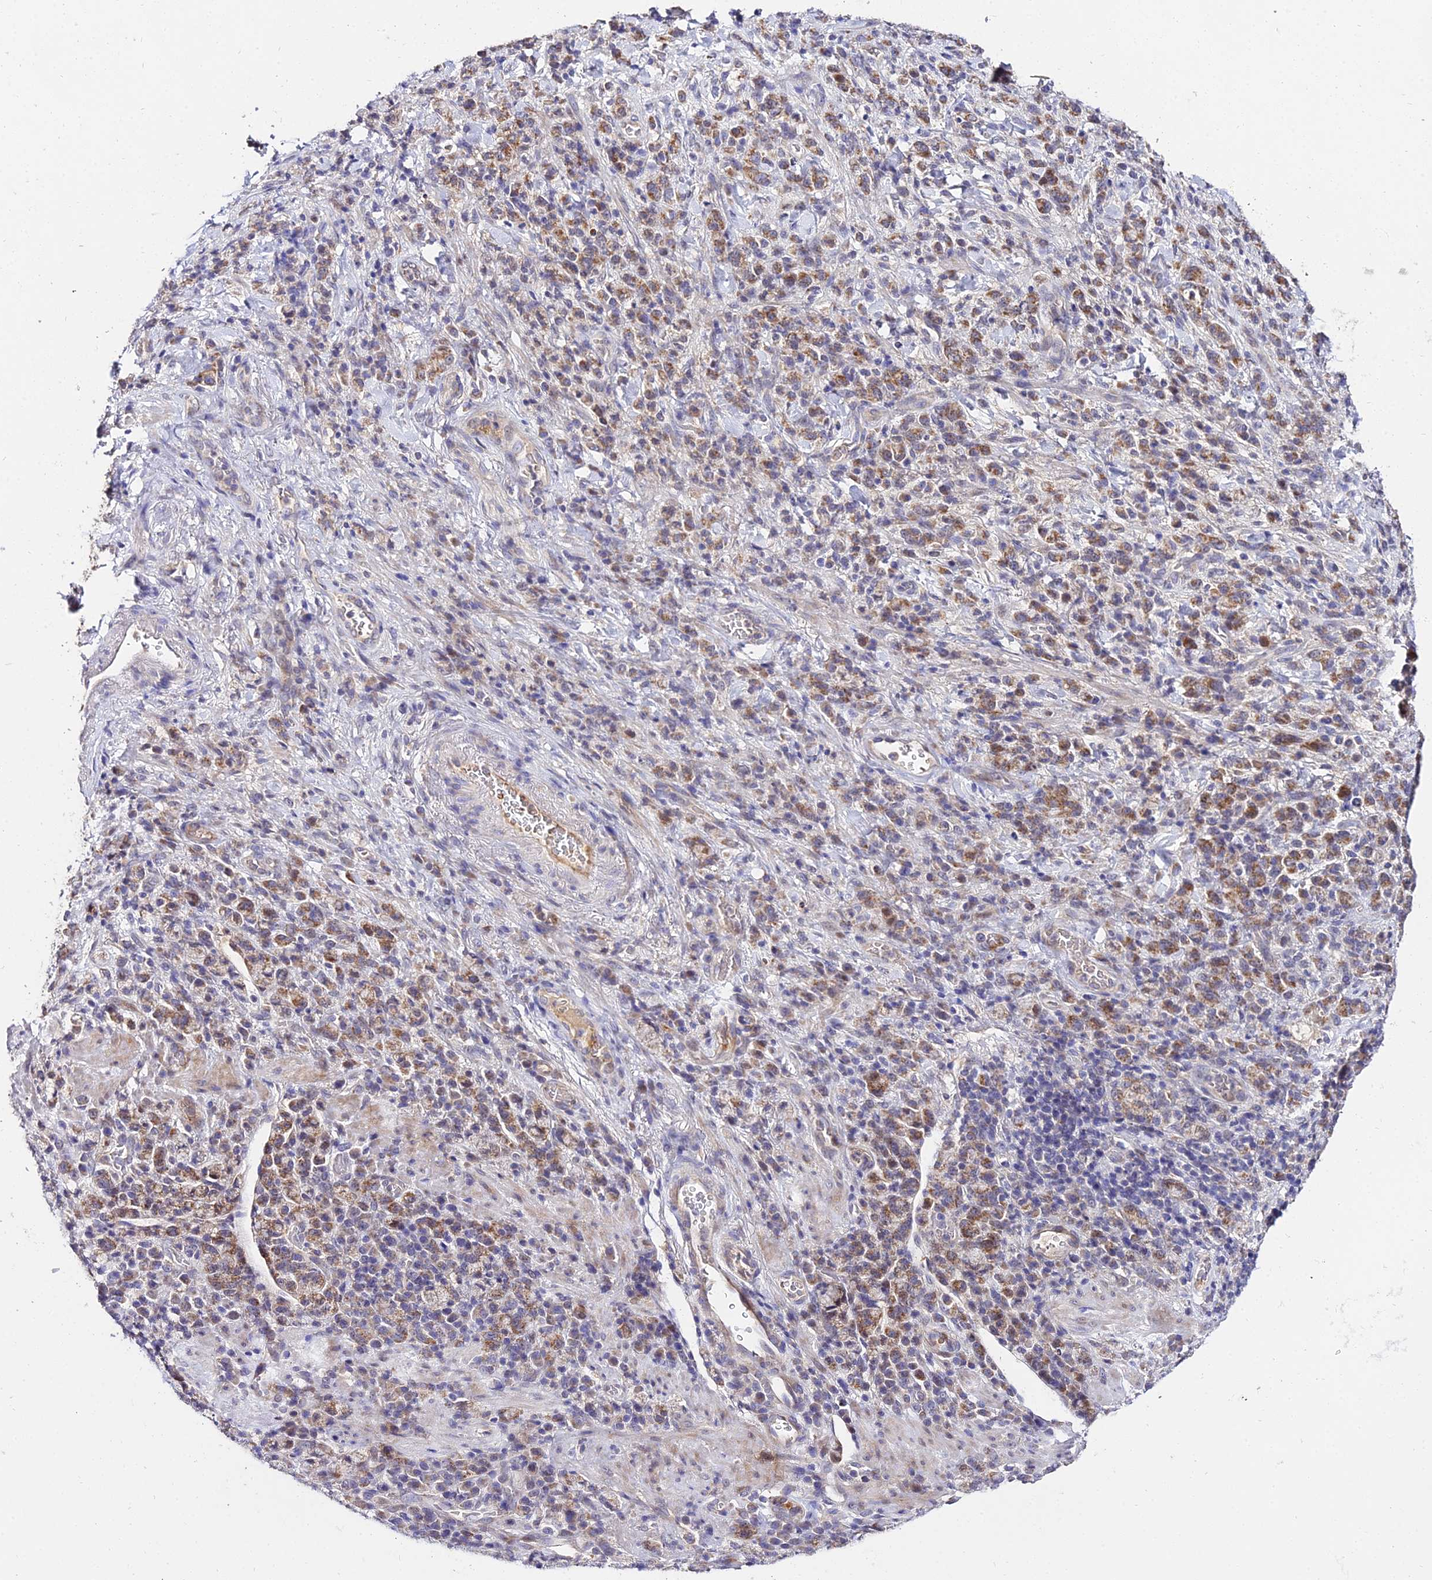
{"staining": {"intensity": "moderate", "quantity": ">75%", "location": "cytoplasmic/membranous"}, "tissue": "stomach cancer", "cell_type": "Tumor cells", "image_type": "cancer", "snomed": [{"axis": "morphology", "description": "Adenocarcinoma, NOS"}, {"axis": "topography", "description": "Stomach"}], "caption": "Moderate cytoplasmic/membranous expression for a protein is seen in approximately >75% of tumor cells of adenocarcinoma (stomach) using IHC.", "gene": "WDR5B", "patient": {"sex": "male", "age": 76}}